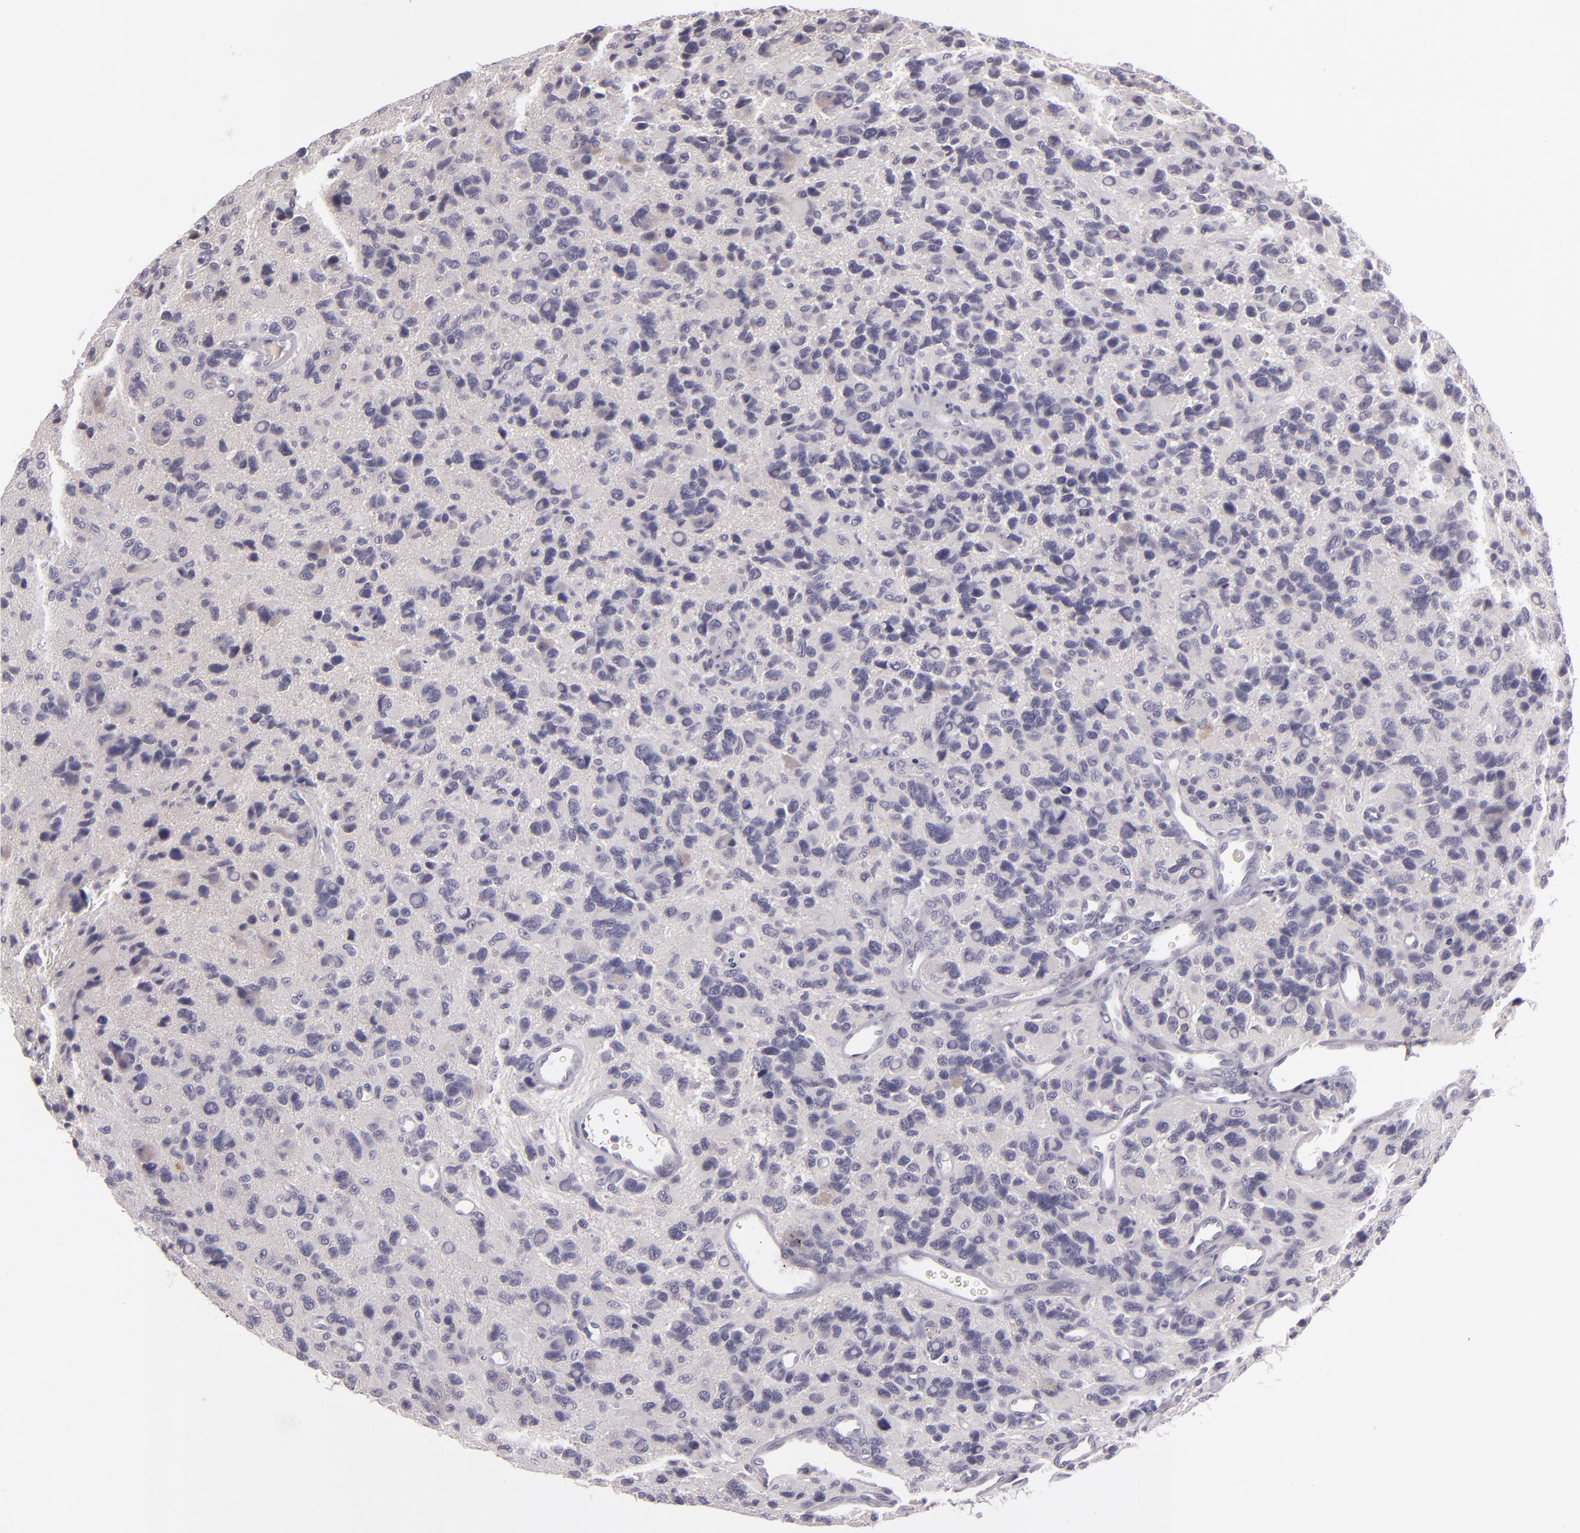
{"staining": {"intensity": "negative", "quantity": "none", "location": "none"}, "tissue": "glioma", "cell_type": "Tumor cells", "image_type": "cancer", "snomed": [{"axis": "morphology", "description": "Glioma, malignant, High grade"}, {"axis": "topography", "description": "Brain"}], "caption": "This histopathology image is of high-grade glioma (malignant) stained with immunohistochemistry (IHC) to label a protein in brown with the nuclei are counter-stained blue. There is no expression in tumor cells.", "gene": "EGFL6", "patient": {"sex": "male", "age": 77}}